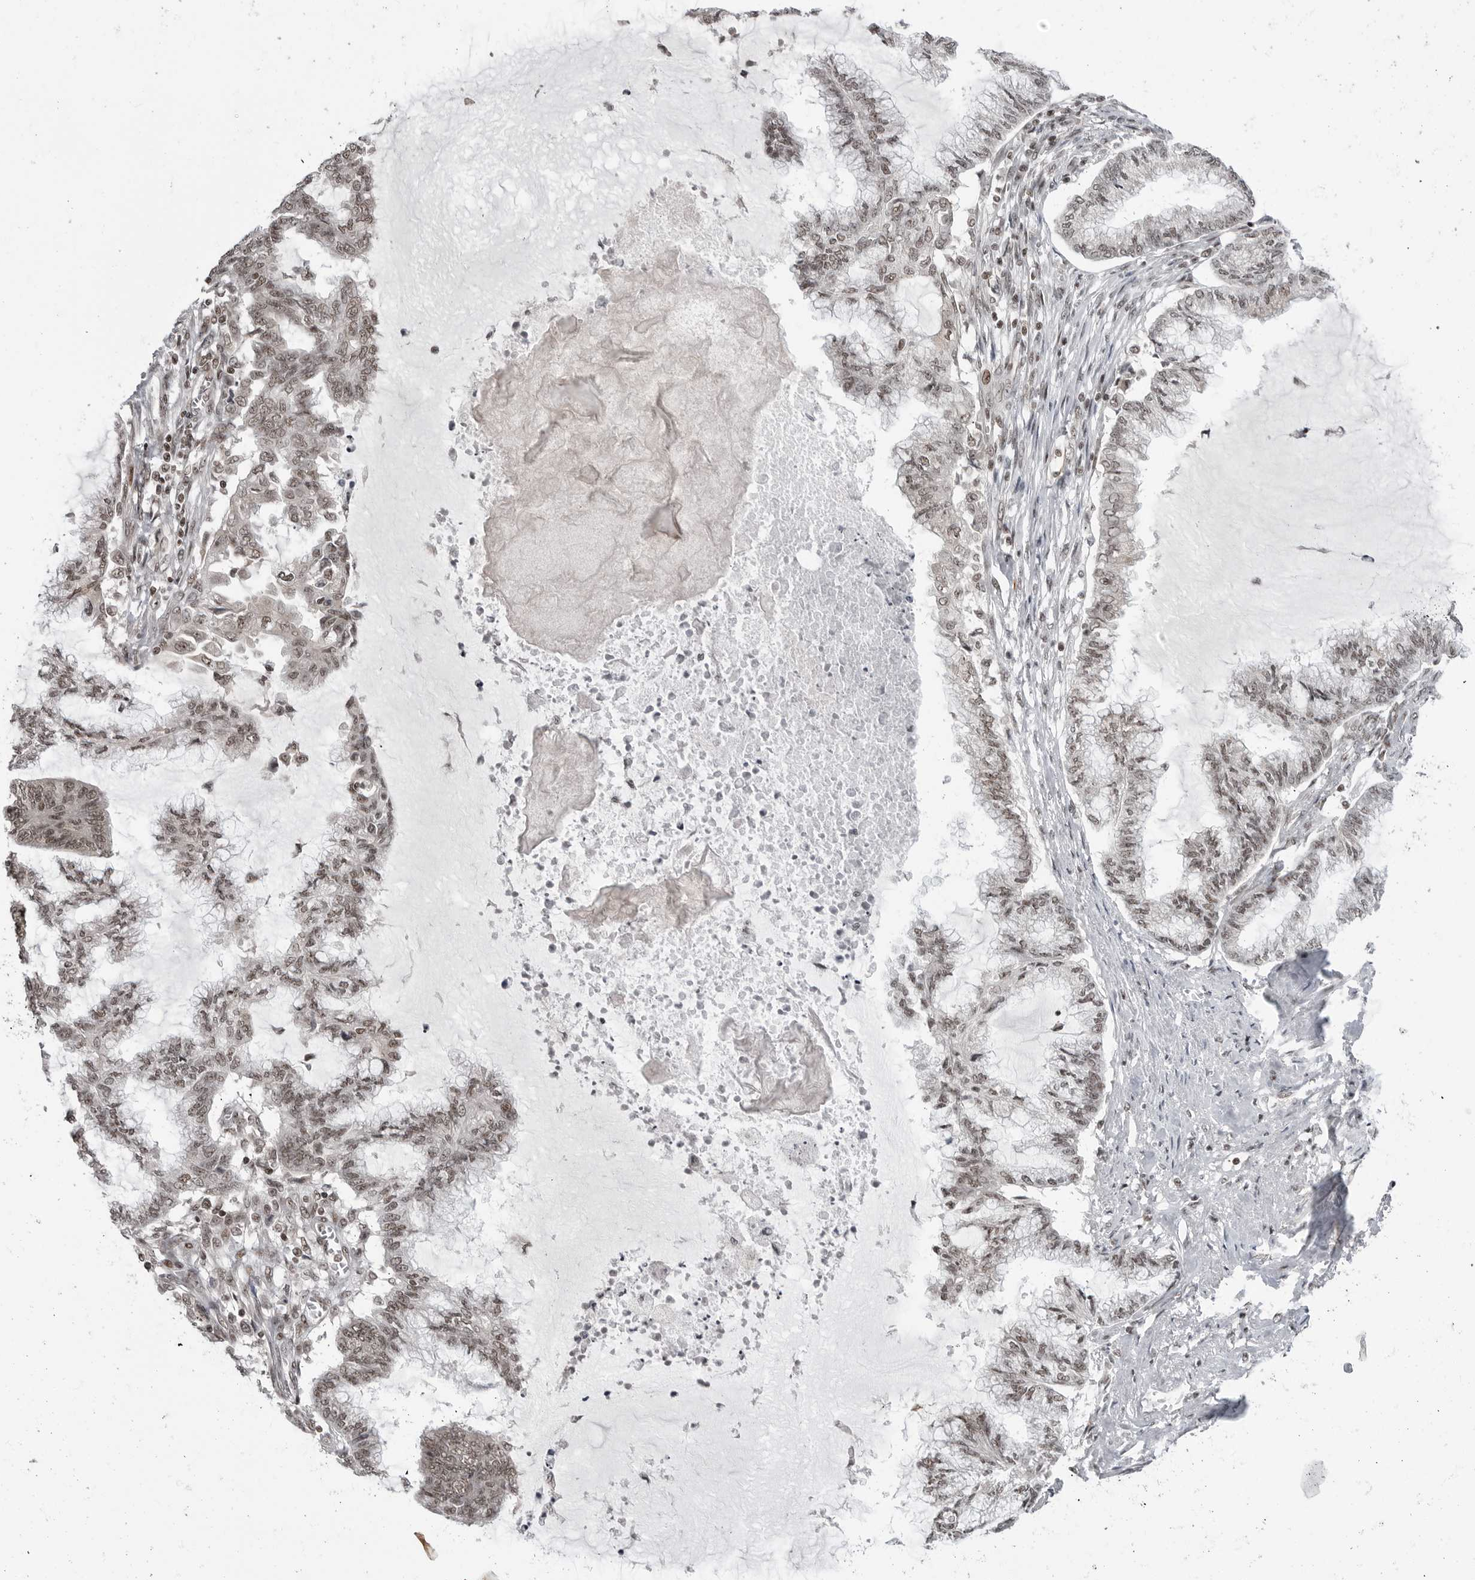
{"staining": {"intensity": "weak", "quantity": ">75%", "location": "nuclear"}, "tissue": "endometrial cancer", "cell_type": "Tumor cells", "image_type": "cancer", "snomed": [{"axis": "morphology", "description": "Adenocarcinoma, NOS"}, {"axis": "topography", "description": "Endometrium"}], "caption": "Approximately >75% of tumor cells in endometrial cancer display weak nuclear protein expression as visualized by brown immunohistochemical staining.", "gene": "TRIM66", "patient": {"sex": "female", "age": 86}}